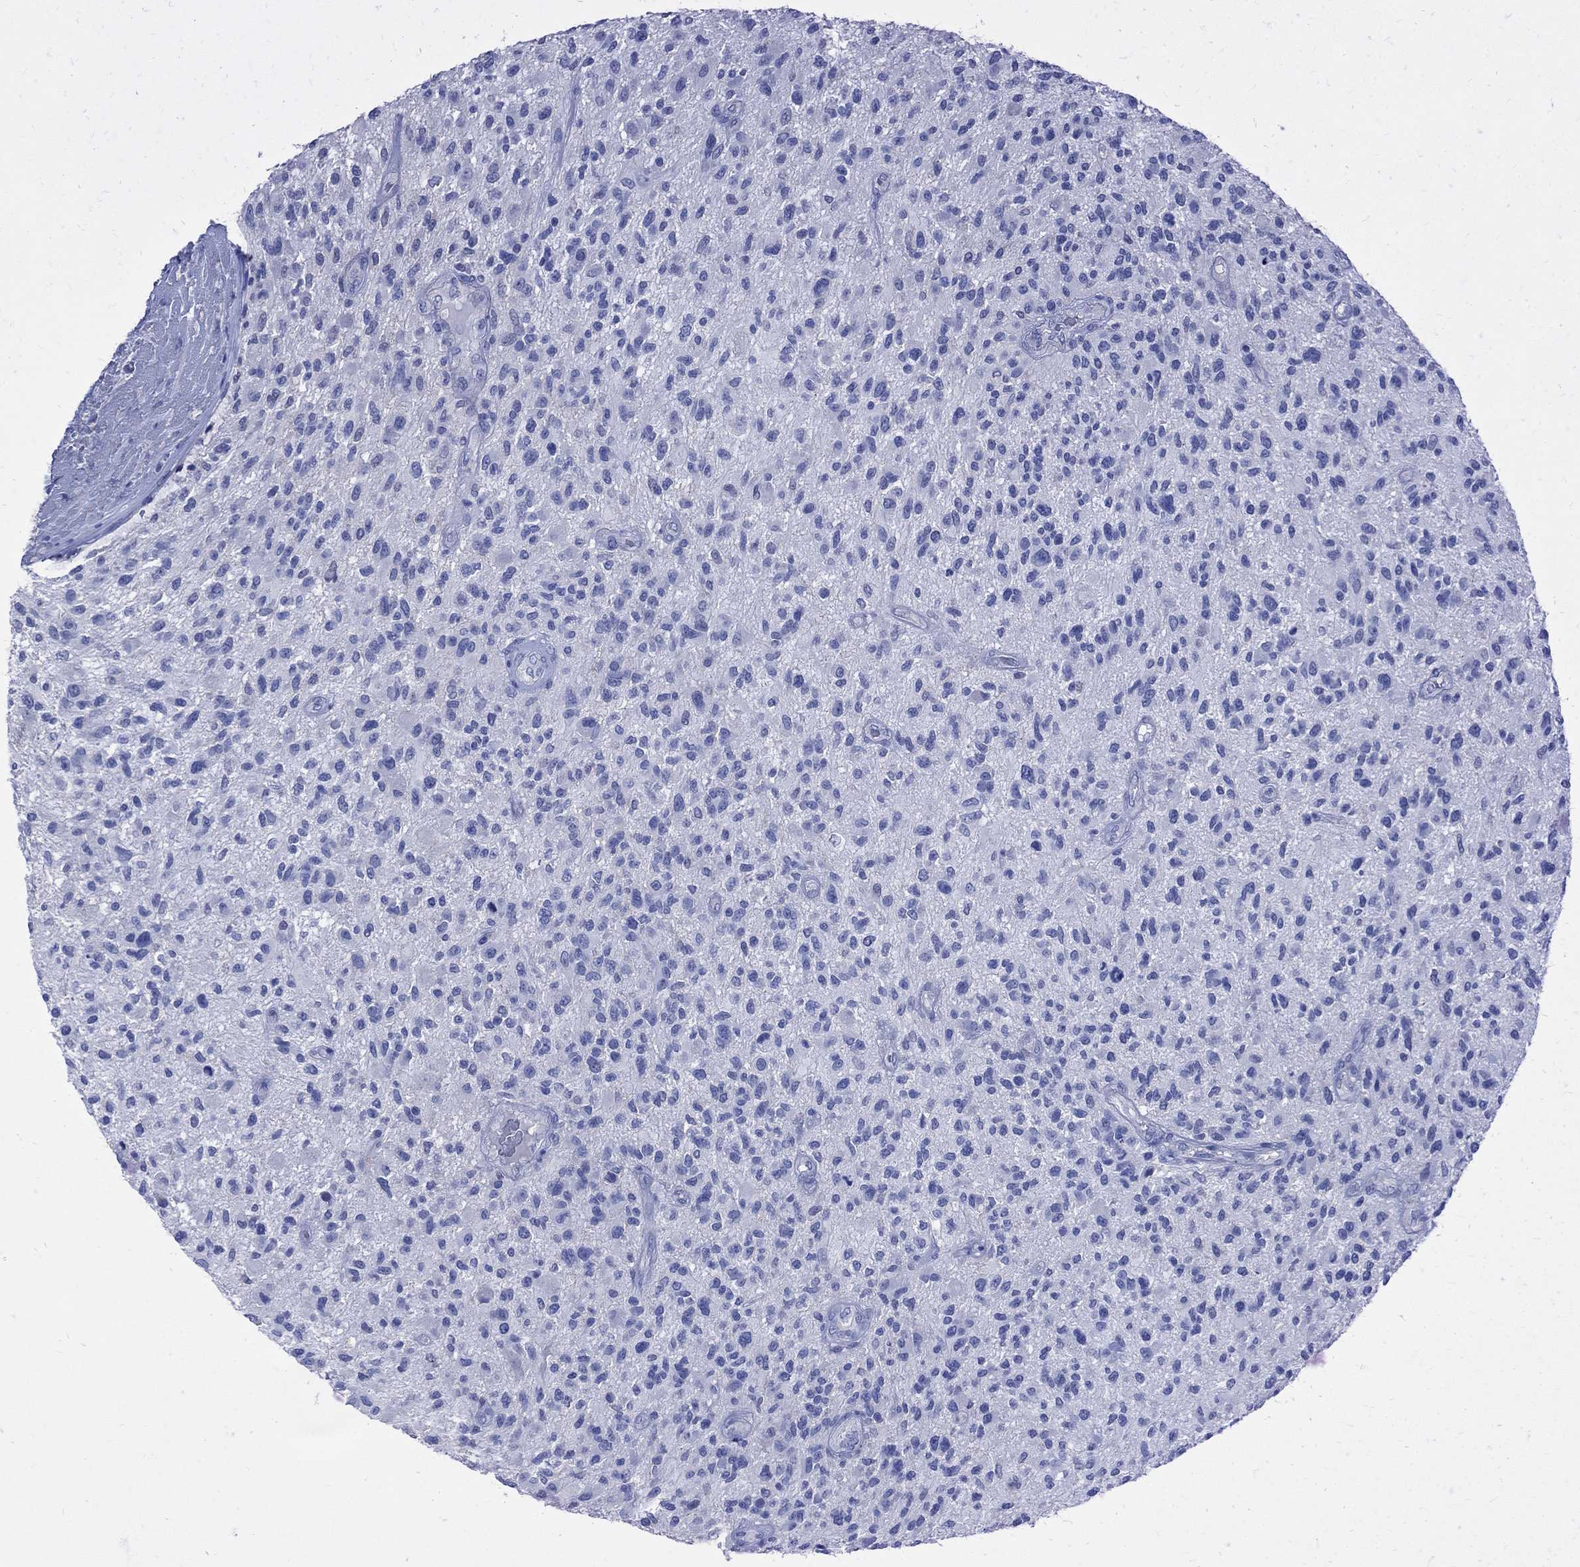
{"staining": {"intensity": "negative", "quantity": "none", "location": "none"}, "tissue": "glioma", "cell_type": "Tumor cells", "image_type": "cancer", "snomed": [{"axis": "morphology", "description": "Glioma, malignant, High grade"}, {"axis": "topography", "description": "Brain"}], "caption": "IHC image of malignant glioma (high-grade) stained for a protein (brown), which exhibits no expression in tumor cells.", "gene": "MAGEB6", "patient": {"sex": "male", "age": 47}}